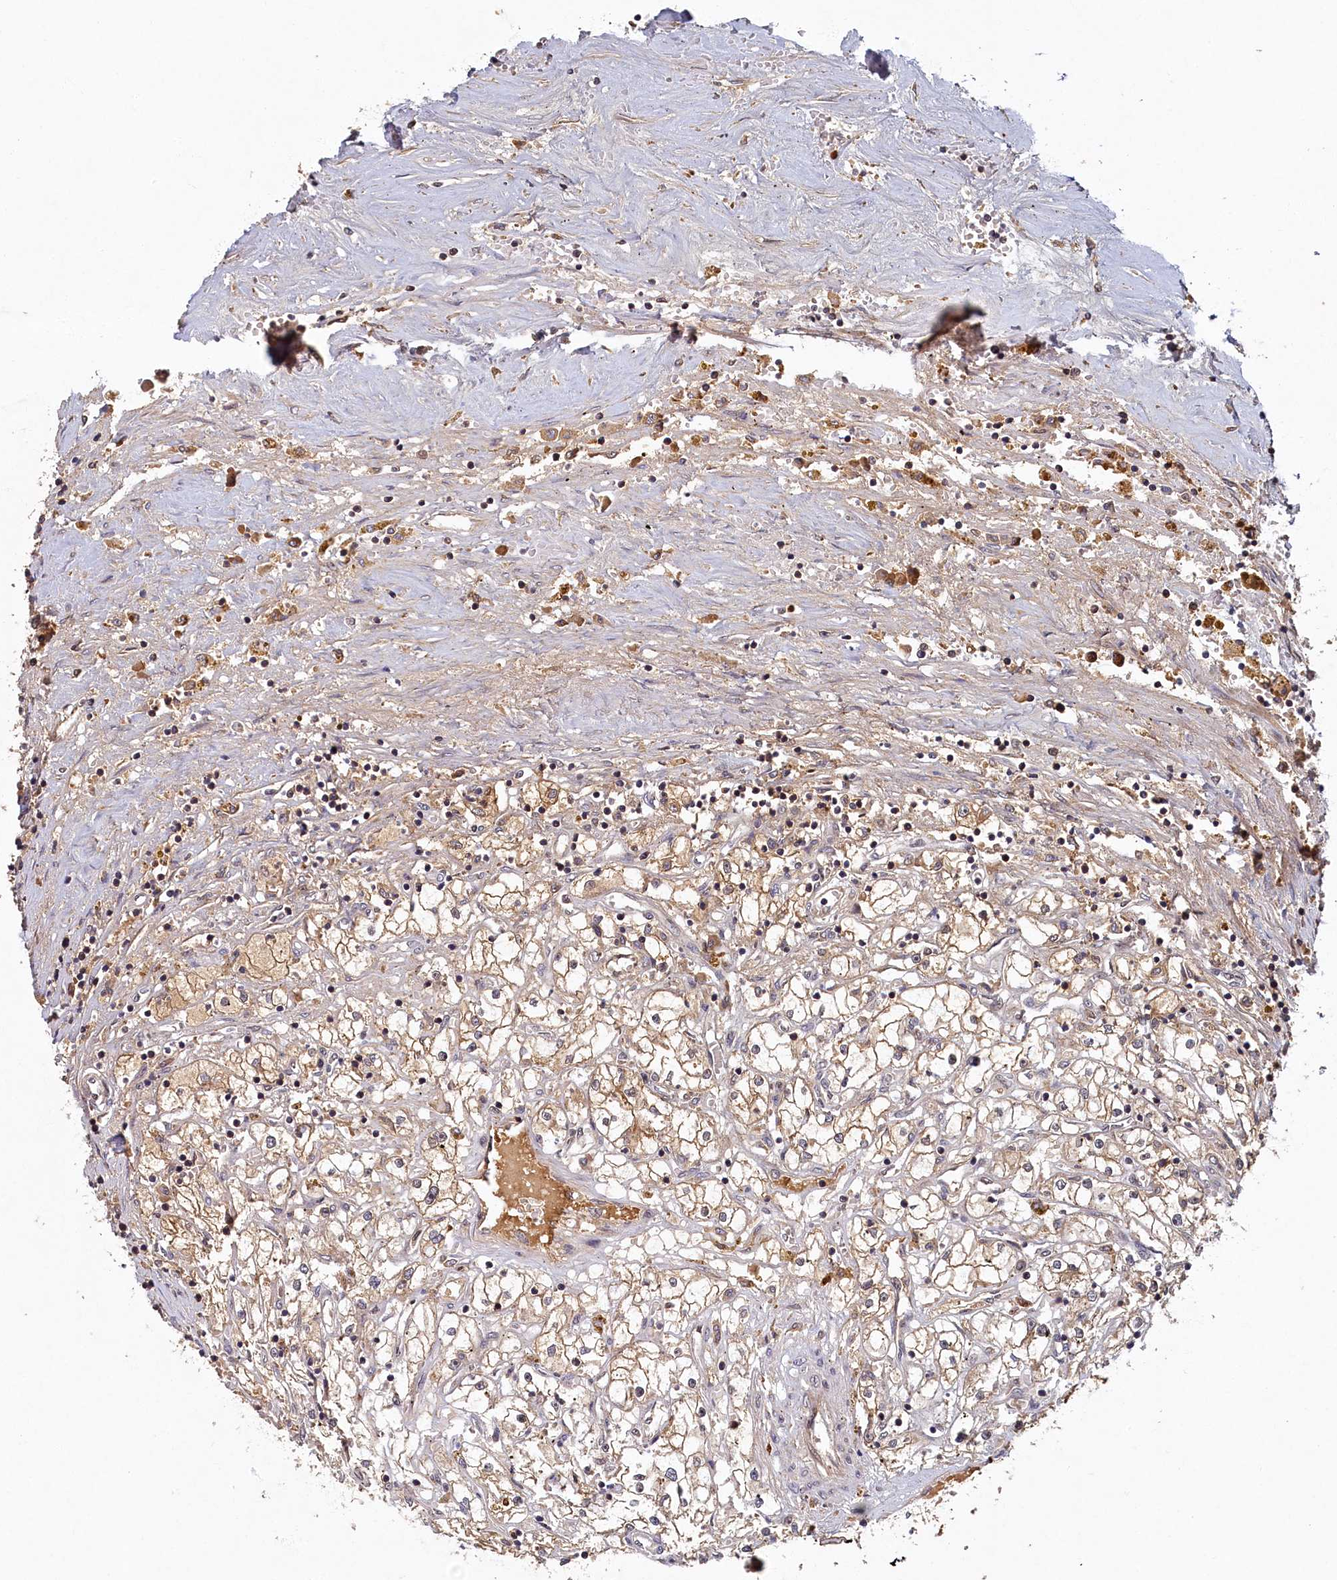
{"staining": {"intensity": "weak", "quantity": "25%-75%", "location": "cytoplasmic/membranous"}, "tissue": "renal cancer", "cell_type": "Tumor cells", "image_type": "cancer", "snomed": [{"axis": "morphology", "description": "Adenocarcinoma, NOS"}, {"axis": "topography", "description": "Kidney"}], "caption": "Tumor cells exhibit weak cytoplasmic/membranous expression in approximately 25%-75% of cells in renal cancer. (brown staining indicates protein expression, while blue staining denotes nuclei).", "gene": "LCMT2", "patient": {"sex": "male", "age": 56}}